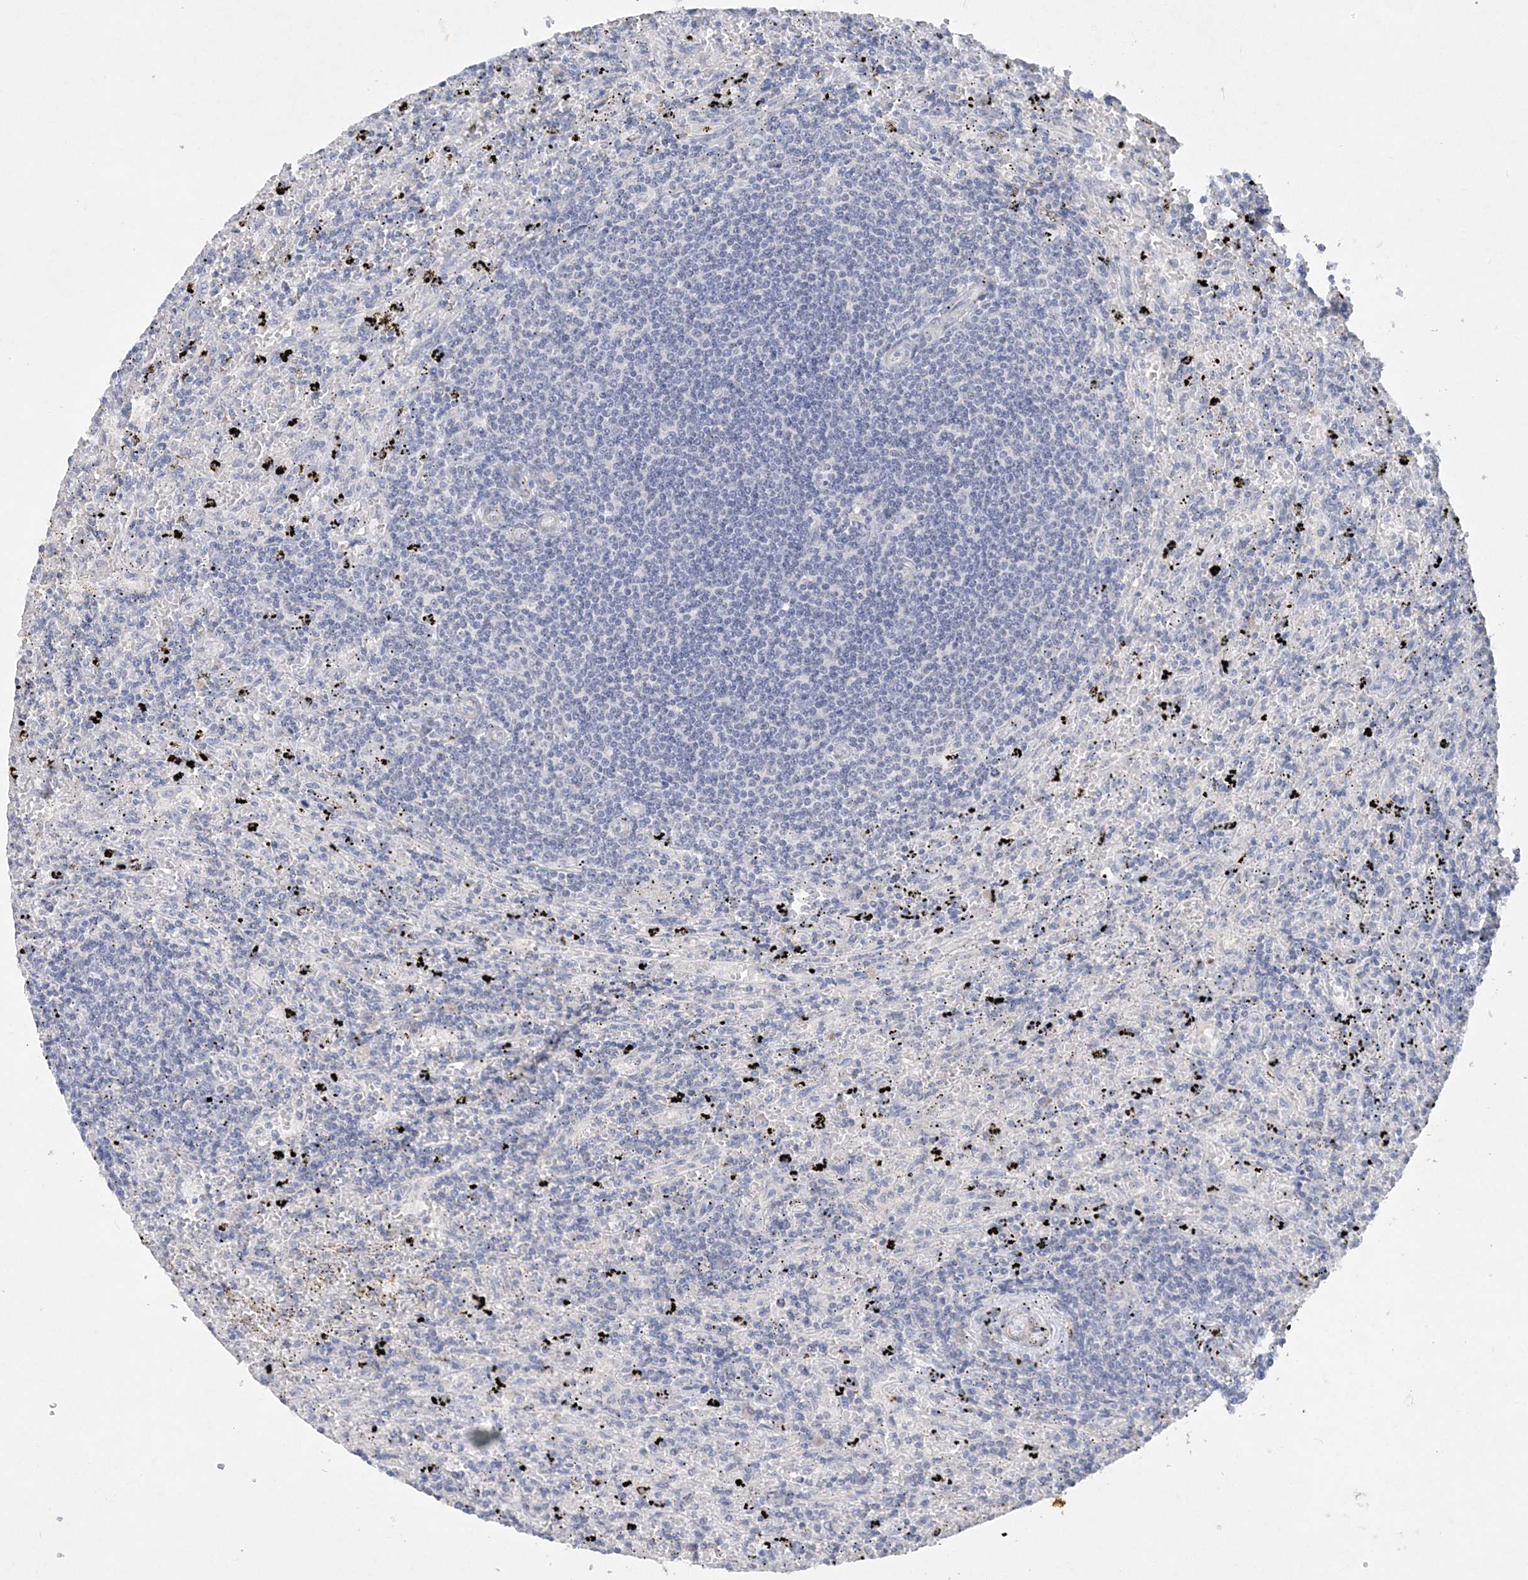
{"staining": {"intensity": "negative", "quantity": "none", "location": "none"}, "tissue": "lymphoma", "cell_type": "Tumor cells", "image_type": "cancer", "snomed": [{"axis": "morphology", "description": "Malignant lymphoma, non-Hodgkin's type, Low grade"}, {"axis": "topography", "description": "Spleen"}], "caption": "A micrograph of human lymphoma is negative for staining in tumor cells.", "gene": "C11orf58", "patient": {"sex": "male", "age": 76}}